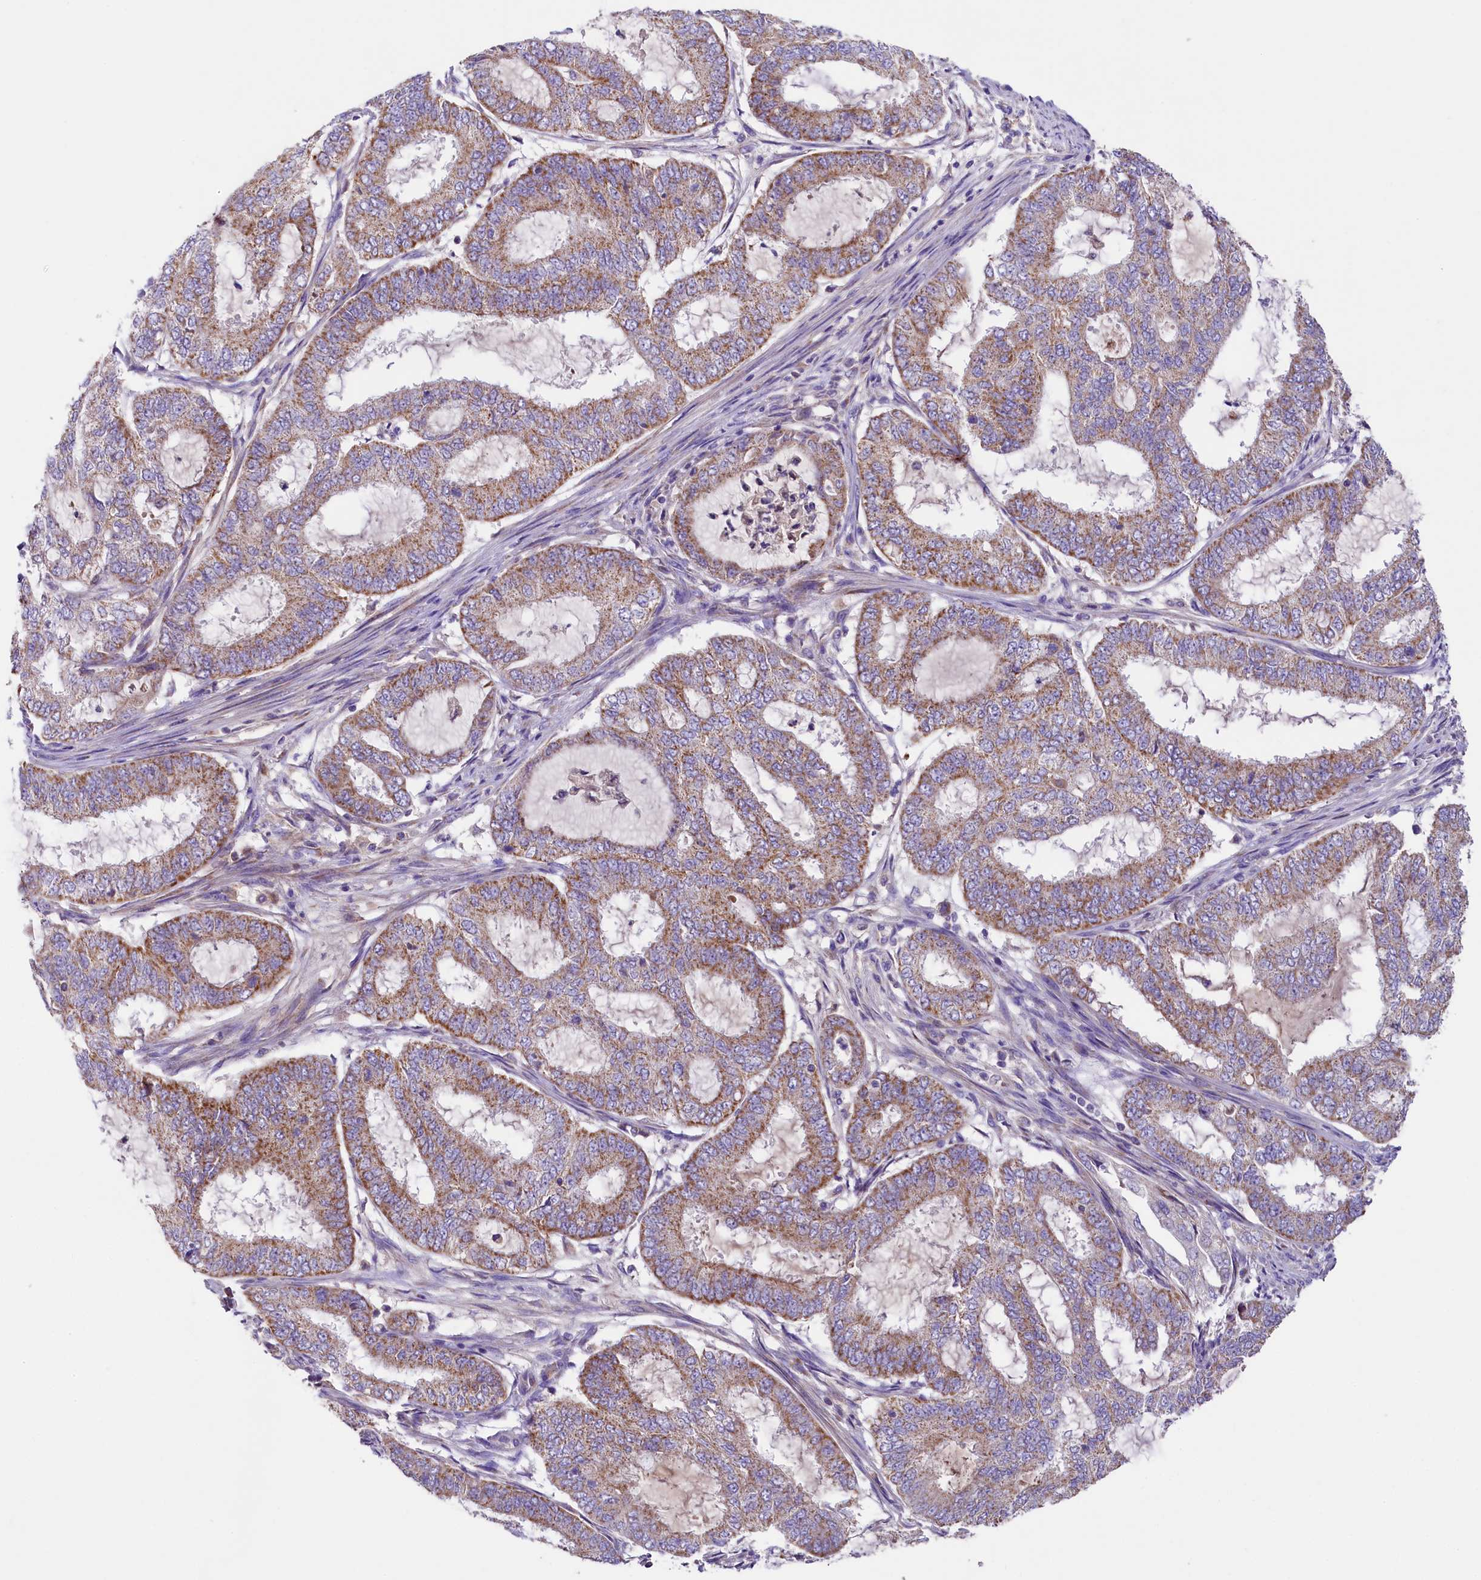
{"staining": {"intensity": "moderate", "quantity": ">75%", "location": "cytoplasmic/membranous"}, "tissue": "endometrial cancer", "cell_type": "Tumor cells", "image_type": "cancer", "snomed": [{"axis": "morphology", "description": "Adenocarcinoma, NOS"}, {"axis": "topography", "description": "Endometrium"}], "caption": "Immunohistochemical staining of endometrial cancer exhibits medium levels of moderate cytoplasmic/membranous positivity in about >75% of tumor cells.", "gene": "PMPCB", "patient": {"sex": "female", "age": 51}}